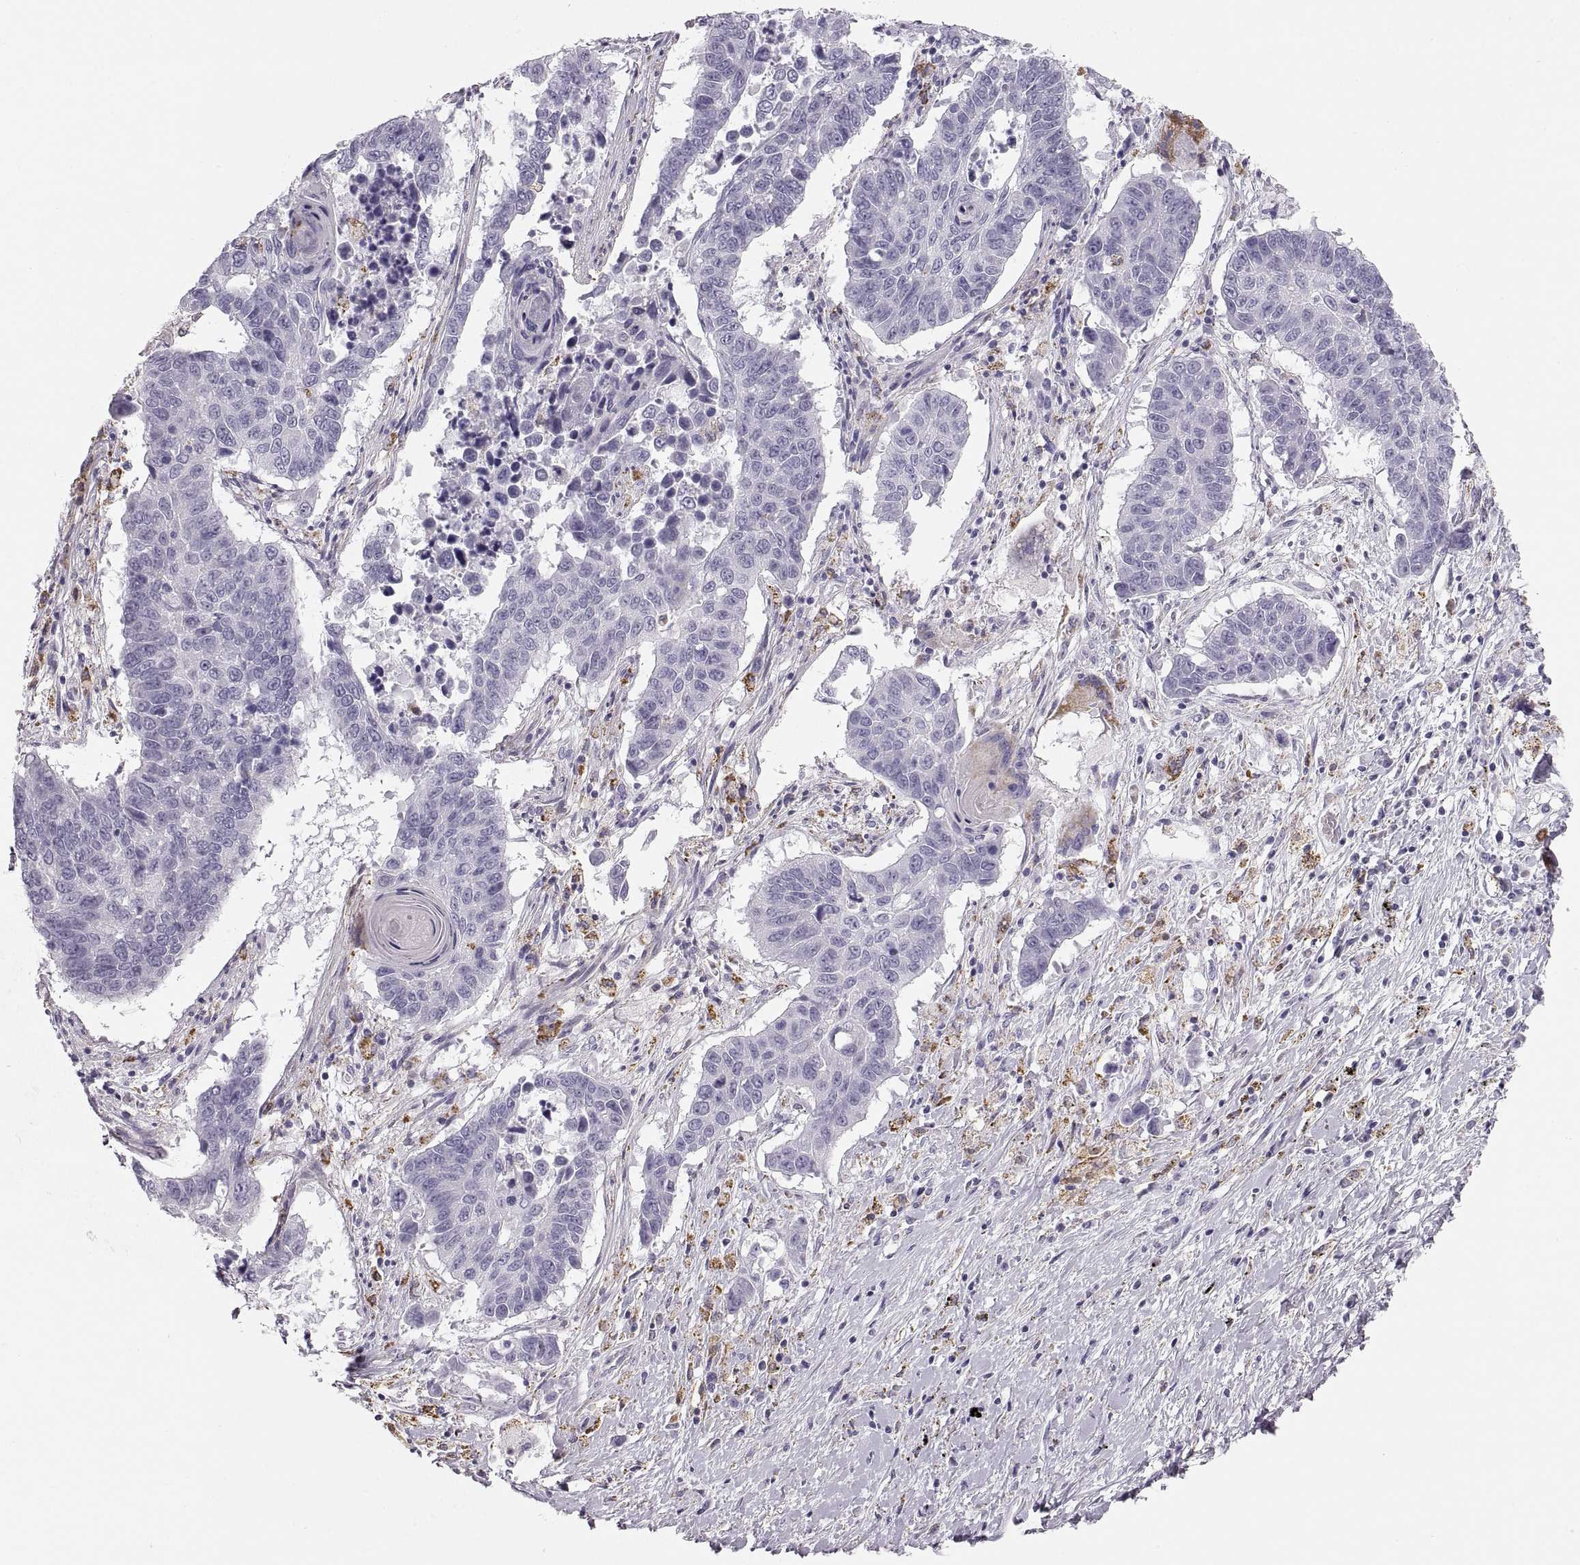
{"staining": {"intensity": "negative", "quantity": "none", "location": "none"}, "tissue": "lung cancer", "cell_type": "Tumor cells", "image_type": "cancer", "snomed": [{"axis": "morphology", "description": "Squamous cell carcinoma, NOS"}, {"axis": "topography", "description": "Lung"}], "caption": "DAB (3,3'-diaminobenzidine) immunohistochemical staining of lung squamous cell carcinoma reveals no significant positivity in tumor cells.", "gene": "COL9A3", "patient": {"sex": "male", "age": 73}}